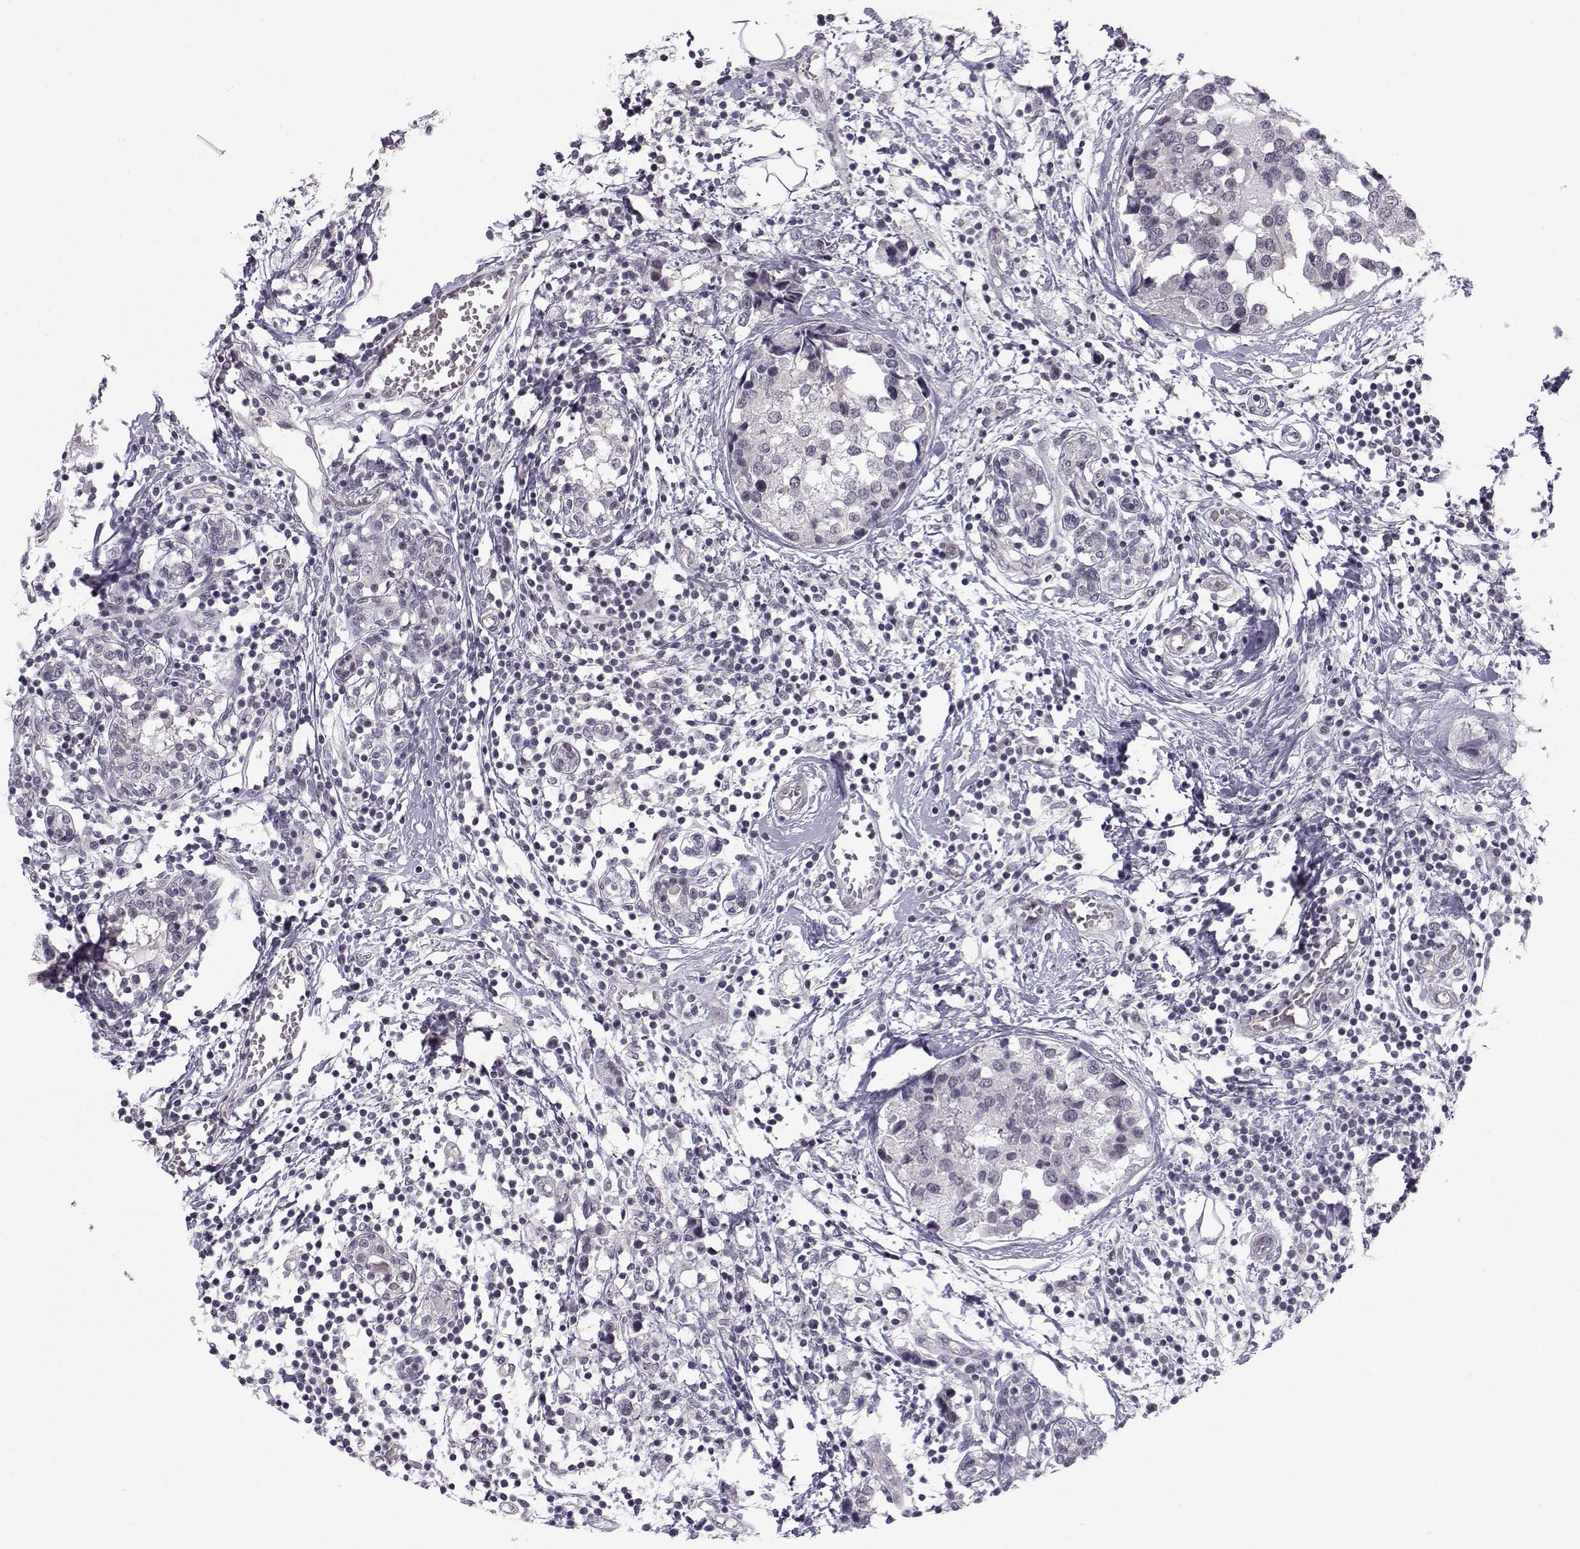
{"staining": {"intensity": "negative", "quantity": "none", "location": "none"}, "tissue": "breast cancer", "cell_type": "Tumor cells", "image_type": "cancer", "snomed": [{"axis": "morphology", "description": "Lobular carcinoma"}, {"axis": "topography", "description": "Breast"}], "caption": "Immunohistochemistry (IHC) image of neoplastic tissue: lobular carcinoma (breast) stained with DAB displays no significant protein positivity in tumor cells.", "gene": "KIF13B", "patient": {"sex": "female", "age": 59}}